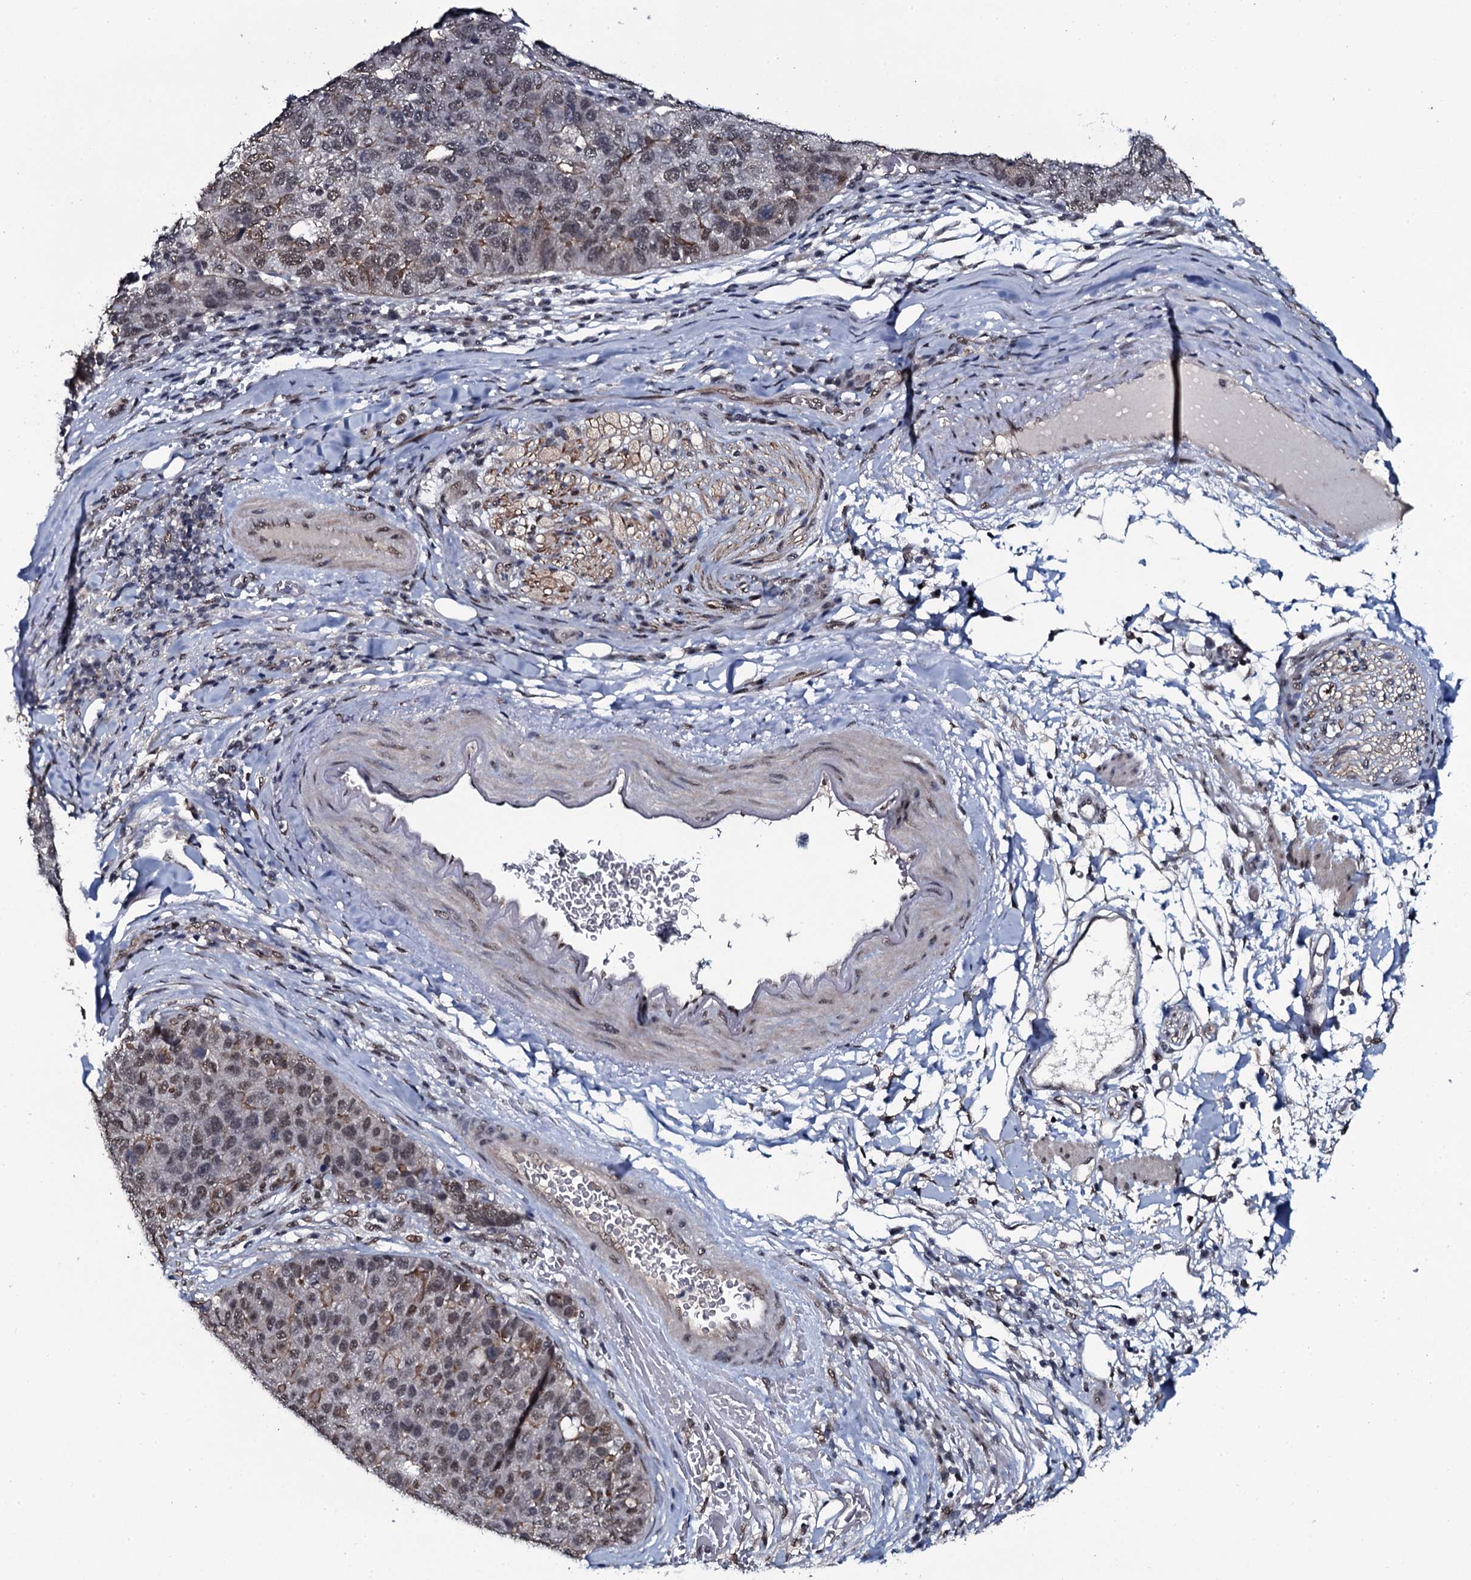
{"staining": {"intensity": "moderate", "quantity": "25%-75%", "location": "nuclear"}, "tissue": "pancreatic cancer", "cell_type": "Tumor cells", "image_type": "cancer", "snomed": [{"axis": "morphology", "description": "Adenocarcinoma, NOS"}, {"axis": "topography", "description": "Pancreas"}], "caption": "Immunohistochemistry staining of pancreatic cancer (adenocarcinoma), which exhibits medium levels of moderate nuclear positivity in approximately 25%-75% of tumor cells indicating moderate nuclear protein expression. The staining was performed using DAB (brown) for protein detection and nuclei were counterstained in hematoxylin (blue).", "gene": "SH2D4B", "patient": {"sex": "female", "age": 61}}